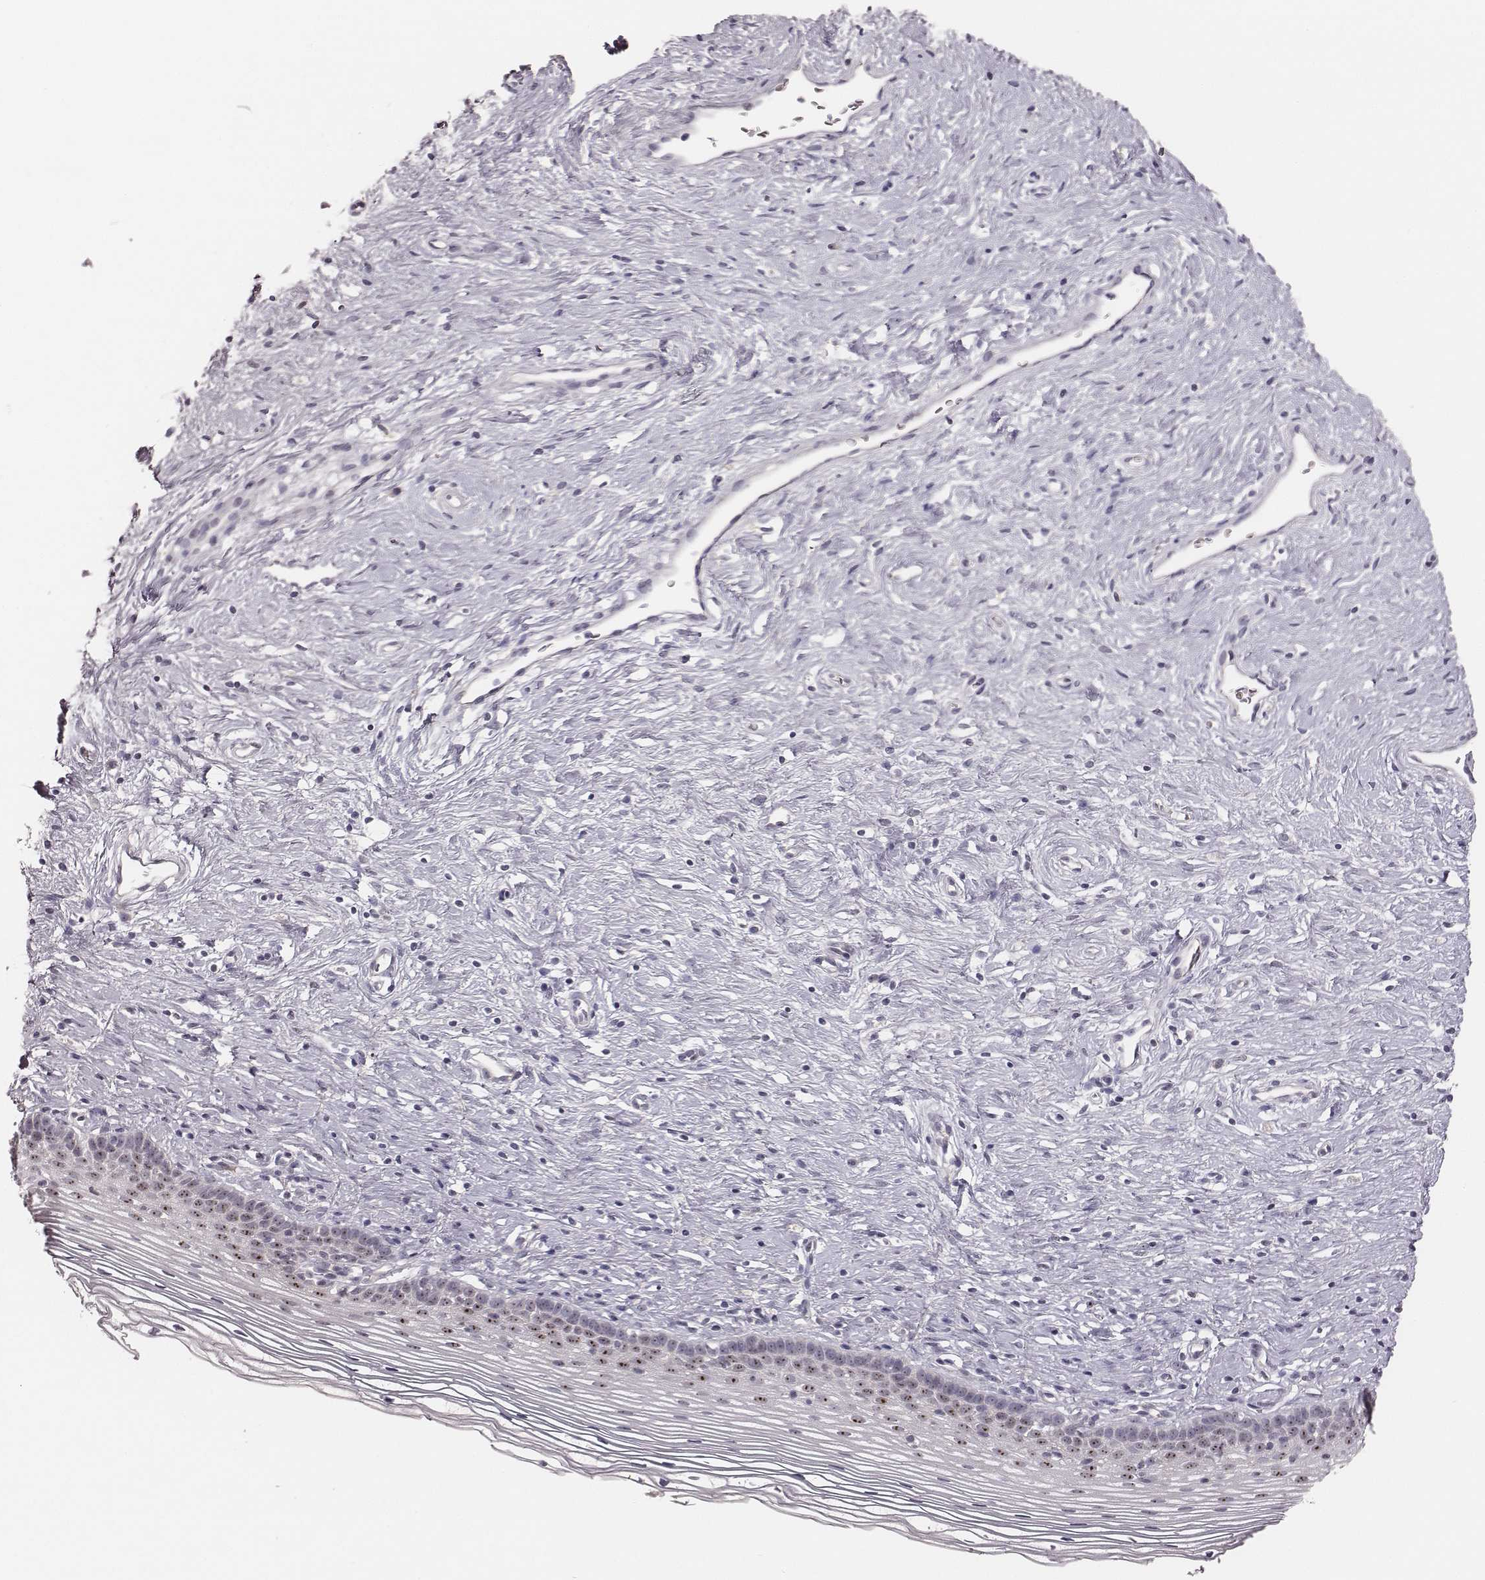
{"staining": {"intensity": "negative", "quantity": "none", "location": "none"}, "tissue": "cervix", "cell_type": "Glandular cells", "image_type": "normal", "snomed": [{"axis": "morphology", "description": "Normal tissue, NOS"}, {"axis": "topography", "description": "Cervix"}], "caption": "IHC of unremarkable cervix reveals no expression in glandular cells. The staining was performed using DAB to visualize the protein expression in brown, while the nuclei were stained in blue with hematoxylin (Magnification: 20x).", "gene": "NIFK", "patient": {"sex": "female", "age": 39}}